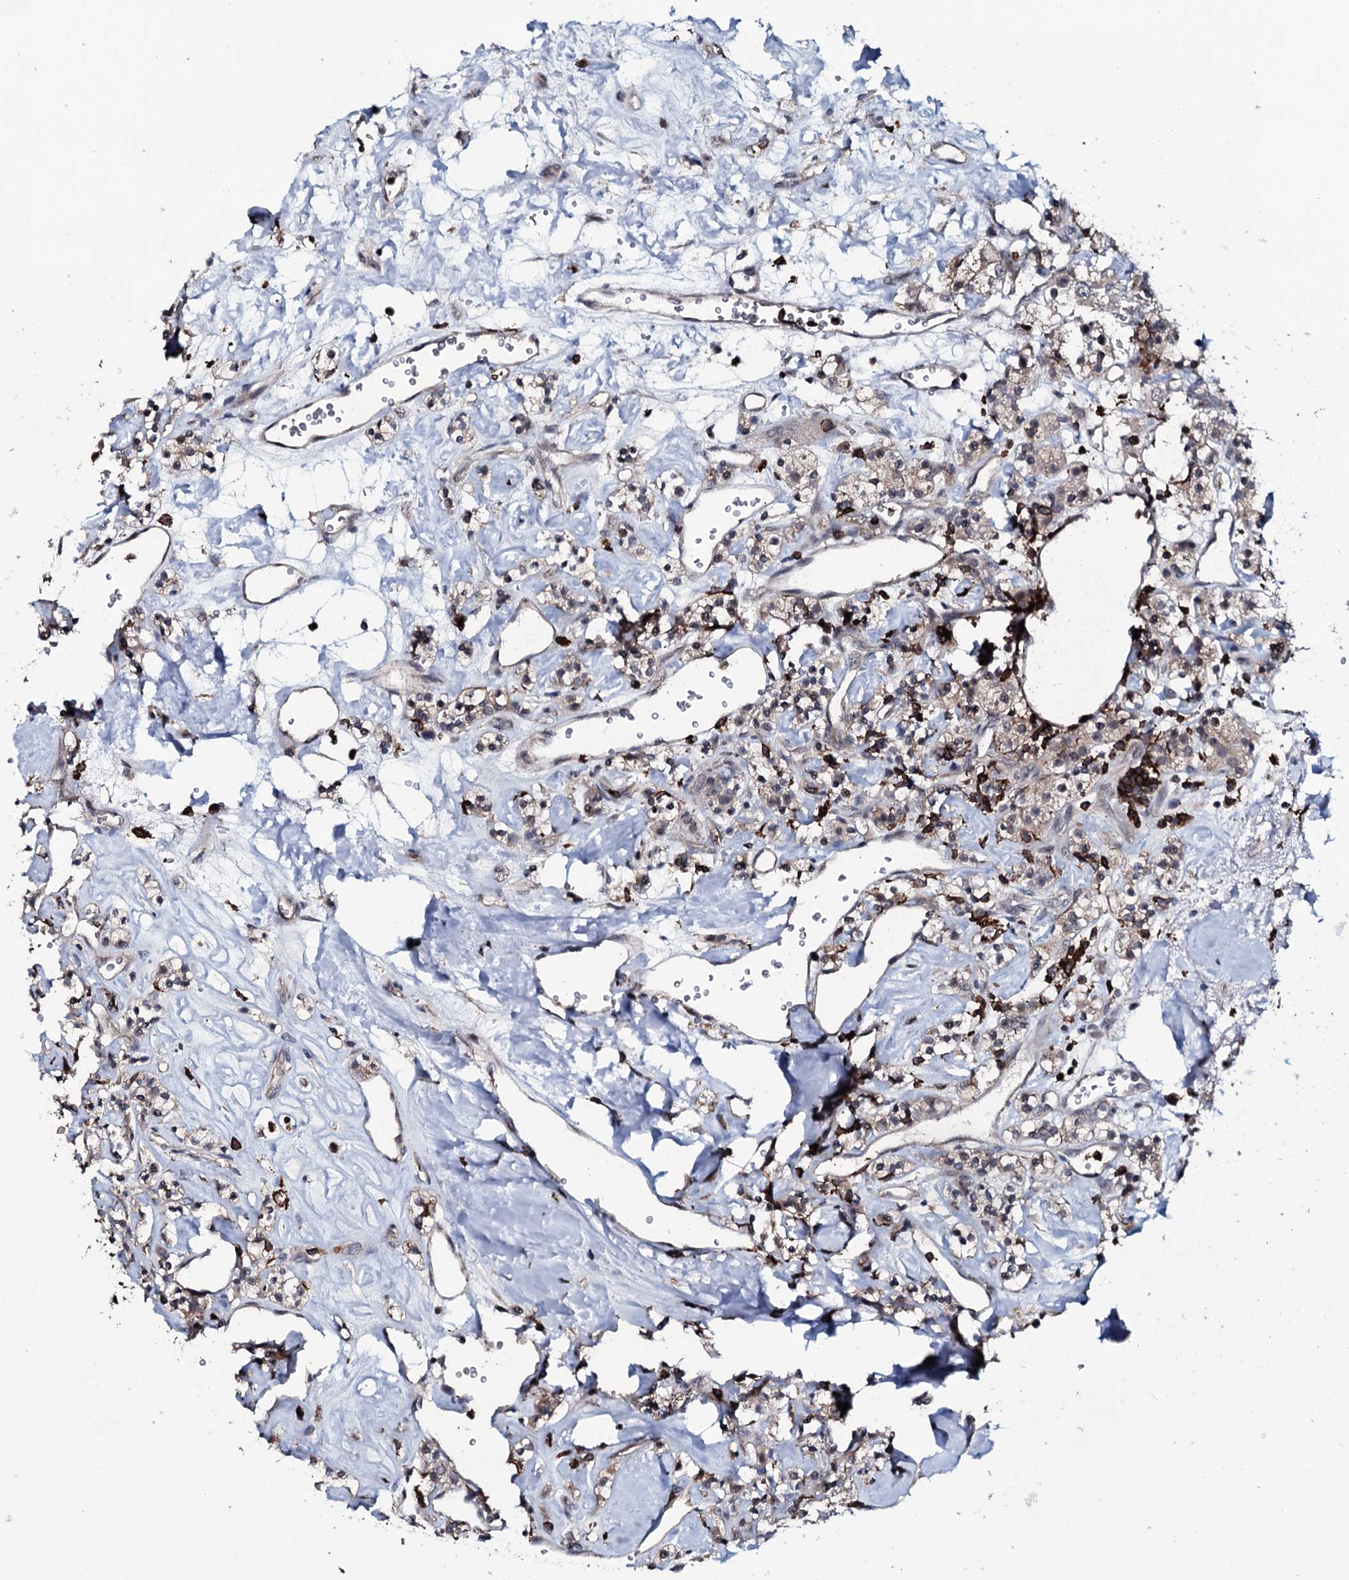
{"staining": {"intensity": "weak", "quantity": ">75%", "location": "cytoplasmic/membranous"}, "tissue": "renal cancer", "cell_type": "Tumor cells", "image_type": "cancer", "snomed": [{"axis": "morphology", "description": "Adenocarcinoma, NOS"}, {"axis": "topography", "description": "Kidney"}], "caption": "Weak cytoplasmic/membranous staining for a protein is appreciated in approximately >75% of tumor cells of adenocarcinoma (renal) using immunohistochemistry.", "gene": "OGFOD2", "patient": {"sex": "male", "age": 77}}